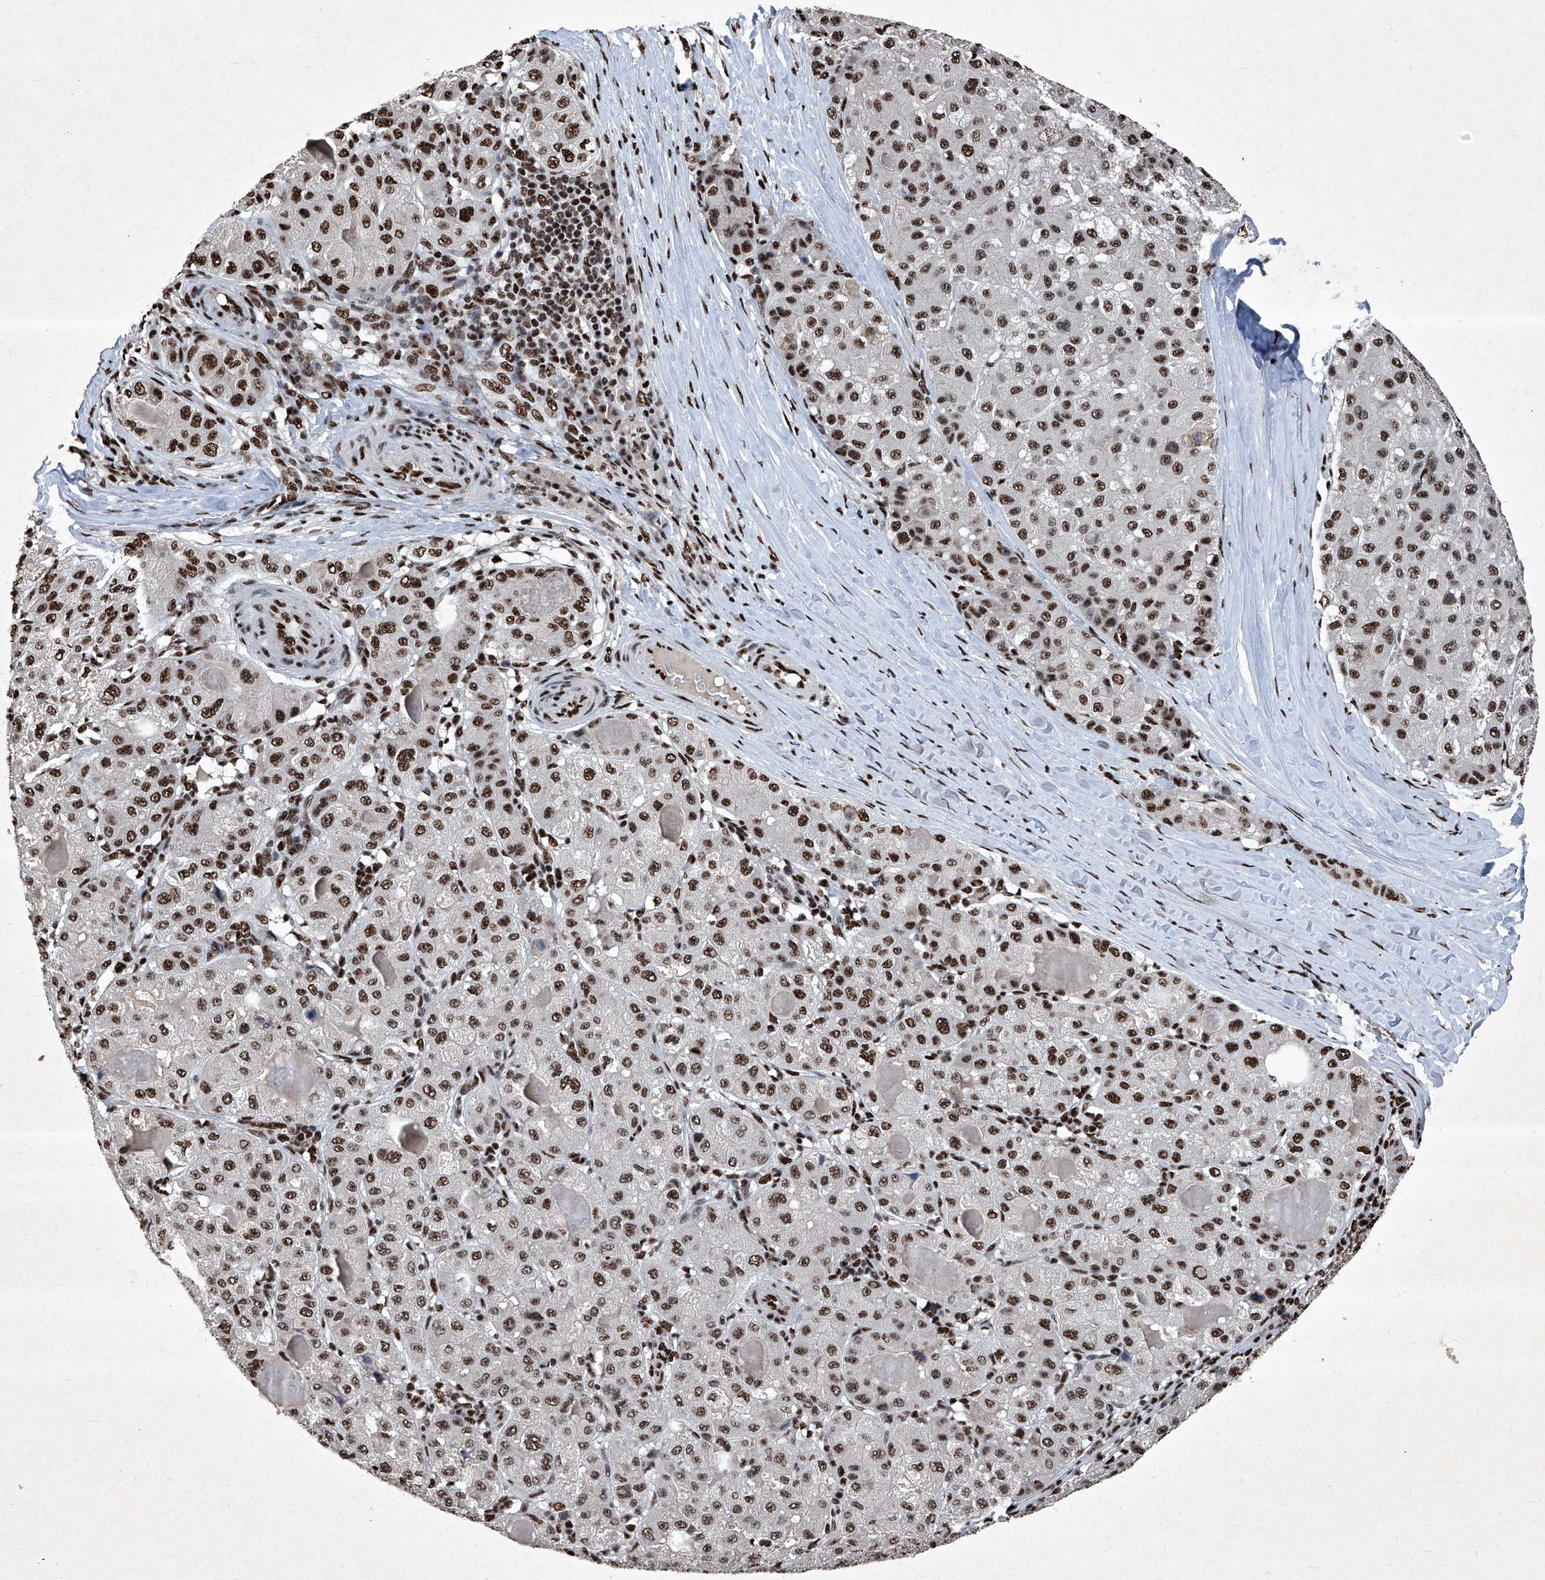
{"staining": {"intensity": "strong", "quantity": ">75%", "location": "nuclear"}, "tissue": "liver cancer", "cell_type": "Tumor cells", "image_type": "cancer", "snomed": [{"axis": "morphology", "description": "Carcinoma, Hepatocellular, NOS"}, {"axis": "topography", "description": "Liver"}], "caption": "Immunohistochemical staining of hepatocellular carcinoma (liver) reveals high levels of strong nuclear staining in approximately >75% of tumor cells.", "gene": "DDX39B", "patient": {"sex": "male", "age": 80}}